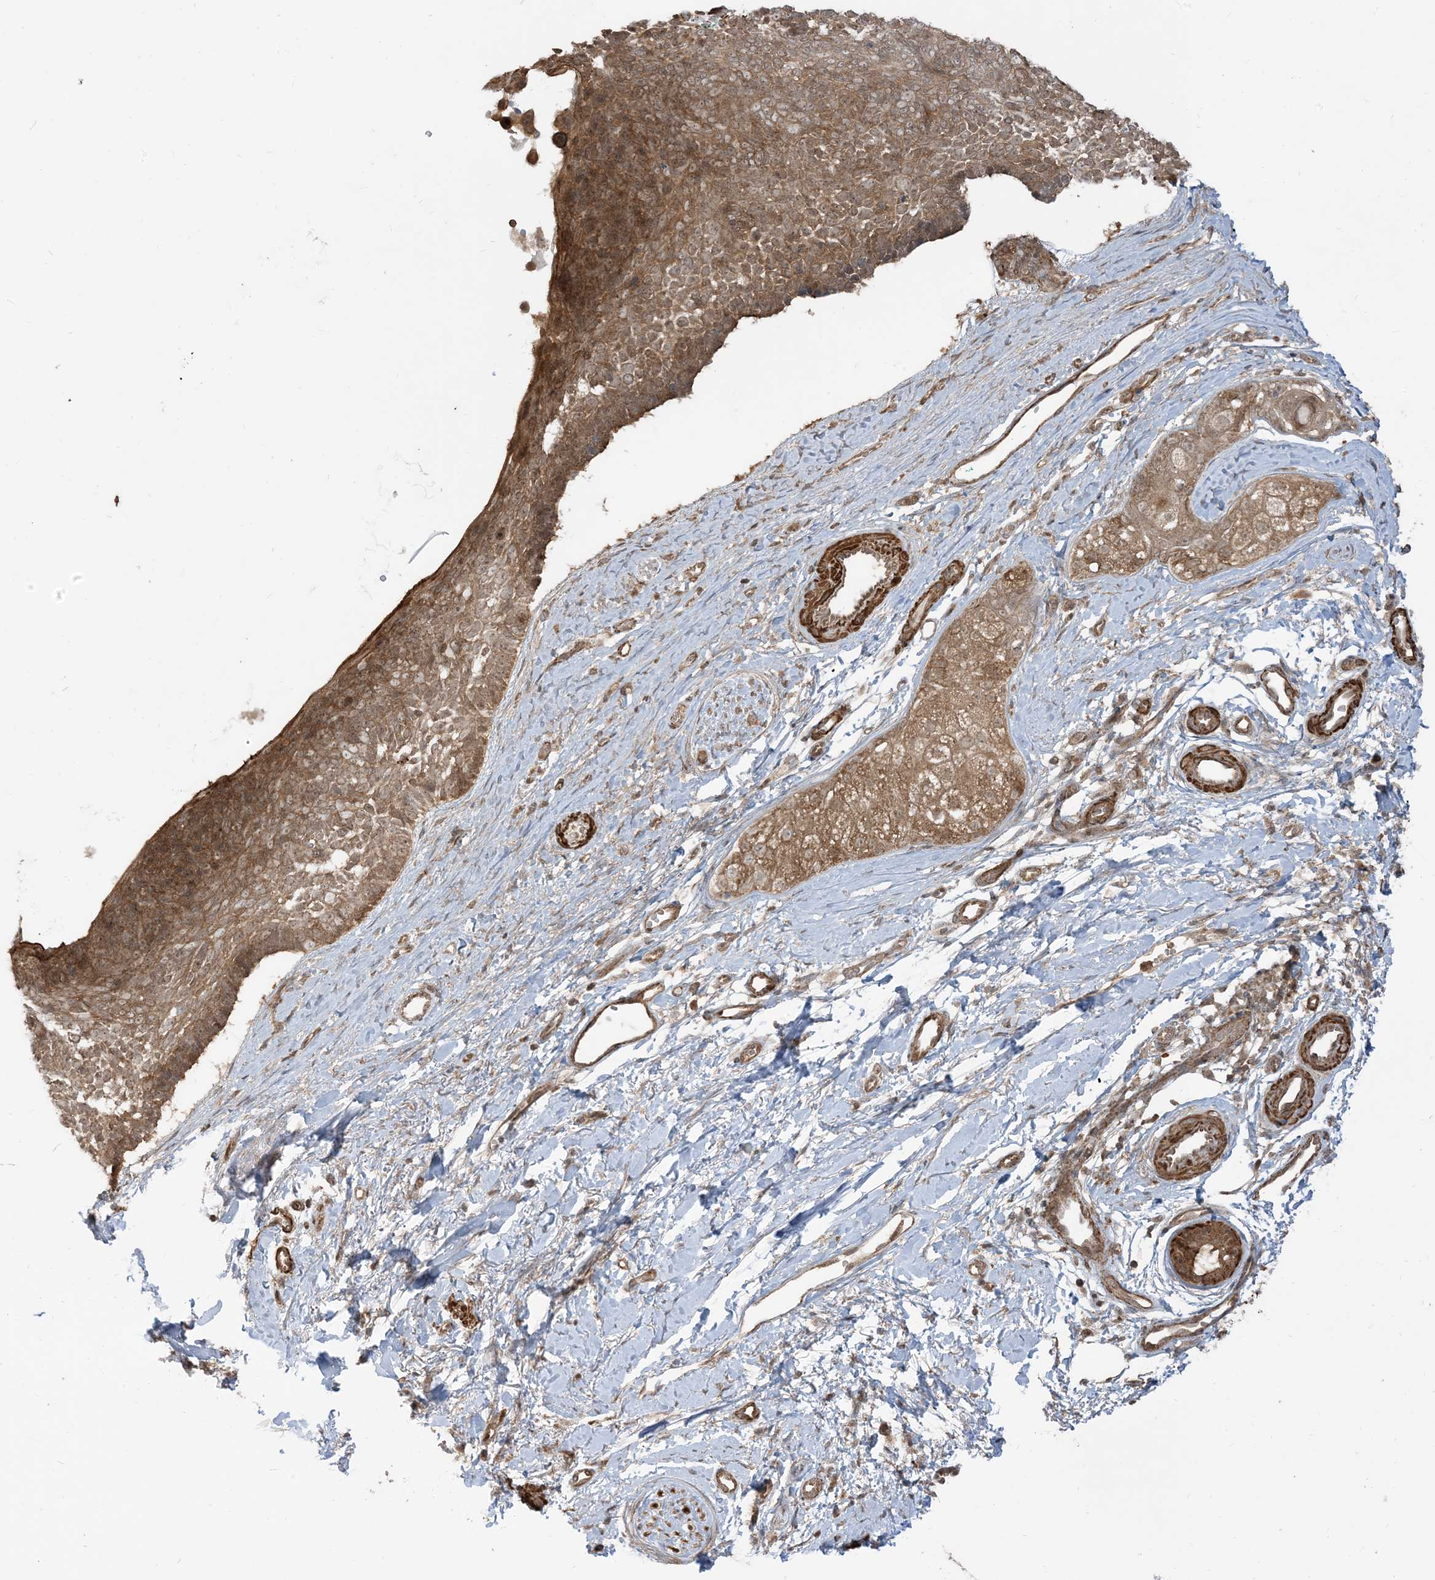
{"staining": {"intensity": "moderate", "quantity": ">75%", "location": "cytoplasmic/membranous"}, "tissue": "skin cancer", "cell_type": "Tumor cells", "image_type": "cancer", "snomed": [{"axis": "morphology", "description": "Basal cell carcinoma"}, {"axis": "topography", "description": "Skin"}], "caption": "Basal cell carcinoma (skin) was stained to show a protein in brown. There is medium levels of moderate cytoplasmic/membranous expression in approximately >75% of tumor cells. The staining was performed using DAB, with brown indicating positive protein expression. Nuclei are stained blue with hematoxylin.", "gene": "TBCC", "patient": {"sex": "female", "age": 81}}